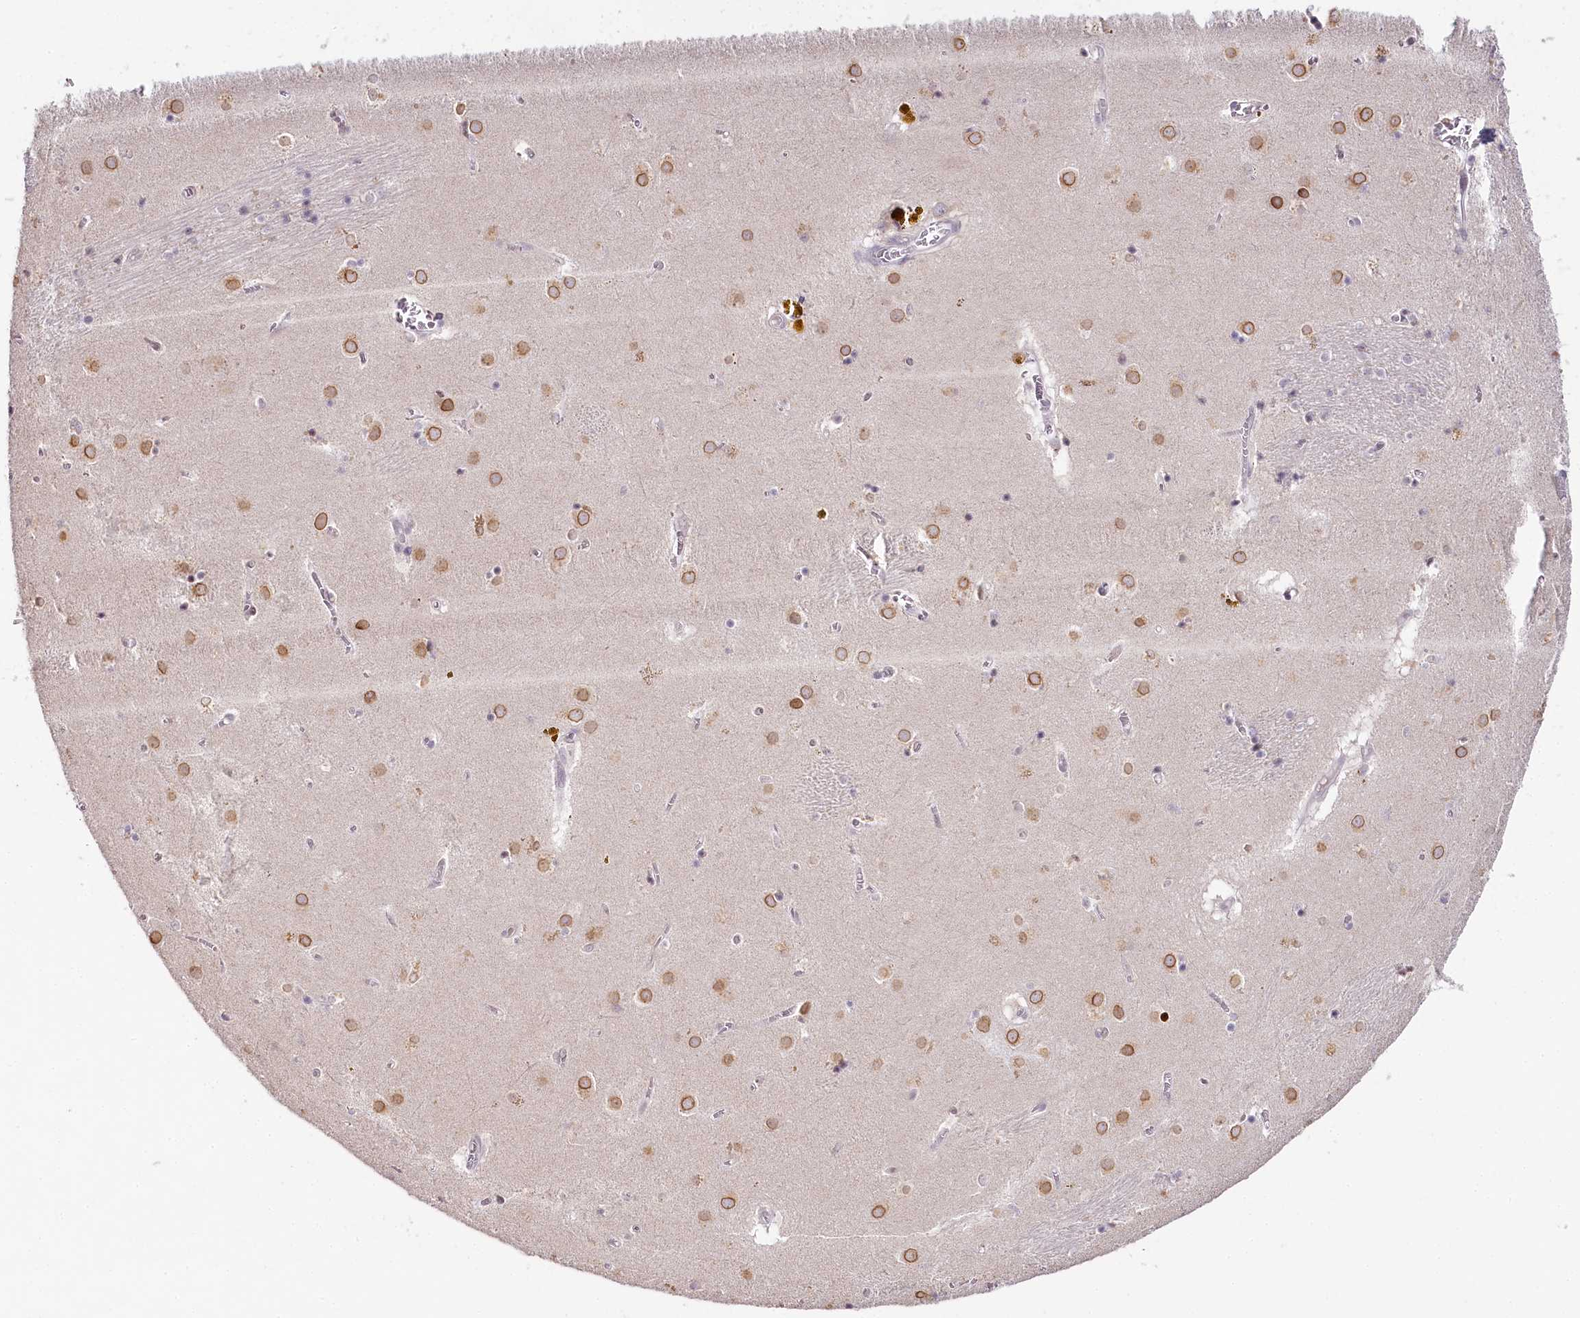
{"staining": {"intensity": "negative", "quantity": "none", "location": "none"}, "tissue": "caudate", "cell_type": "Glial cells", "image_type": "normal", "snomed": [{"axis": "morphology", "description": "Normal tissue, NOS"}, {"axis": "topography", "description": "Lateral ventricle wall"}], "caption": "IHC histopathology image of benign caudate: human caudate stained with DAB demonstrates no significant protein positivity in glial cells. (Stains: DAB (3,3'-diaminobenzidine) IHC with hematoxylin counter stain, Microscopy: brightfield microscopy at high magnification).", "gene": "HPD", "patient": {"sex": "male", "age": 70}}